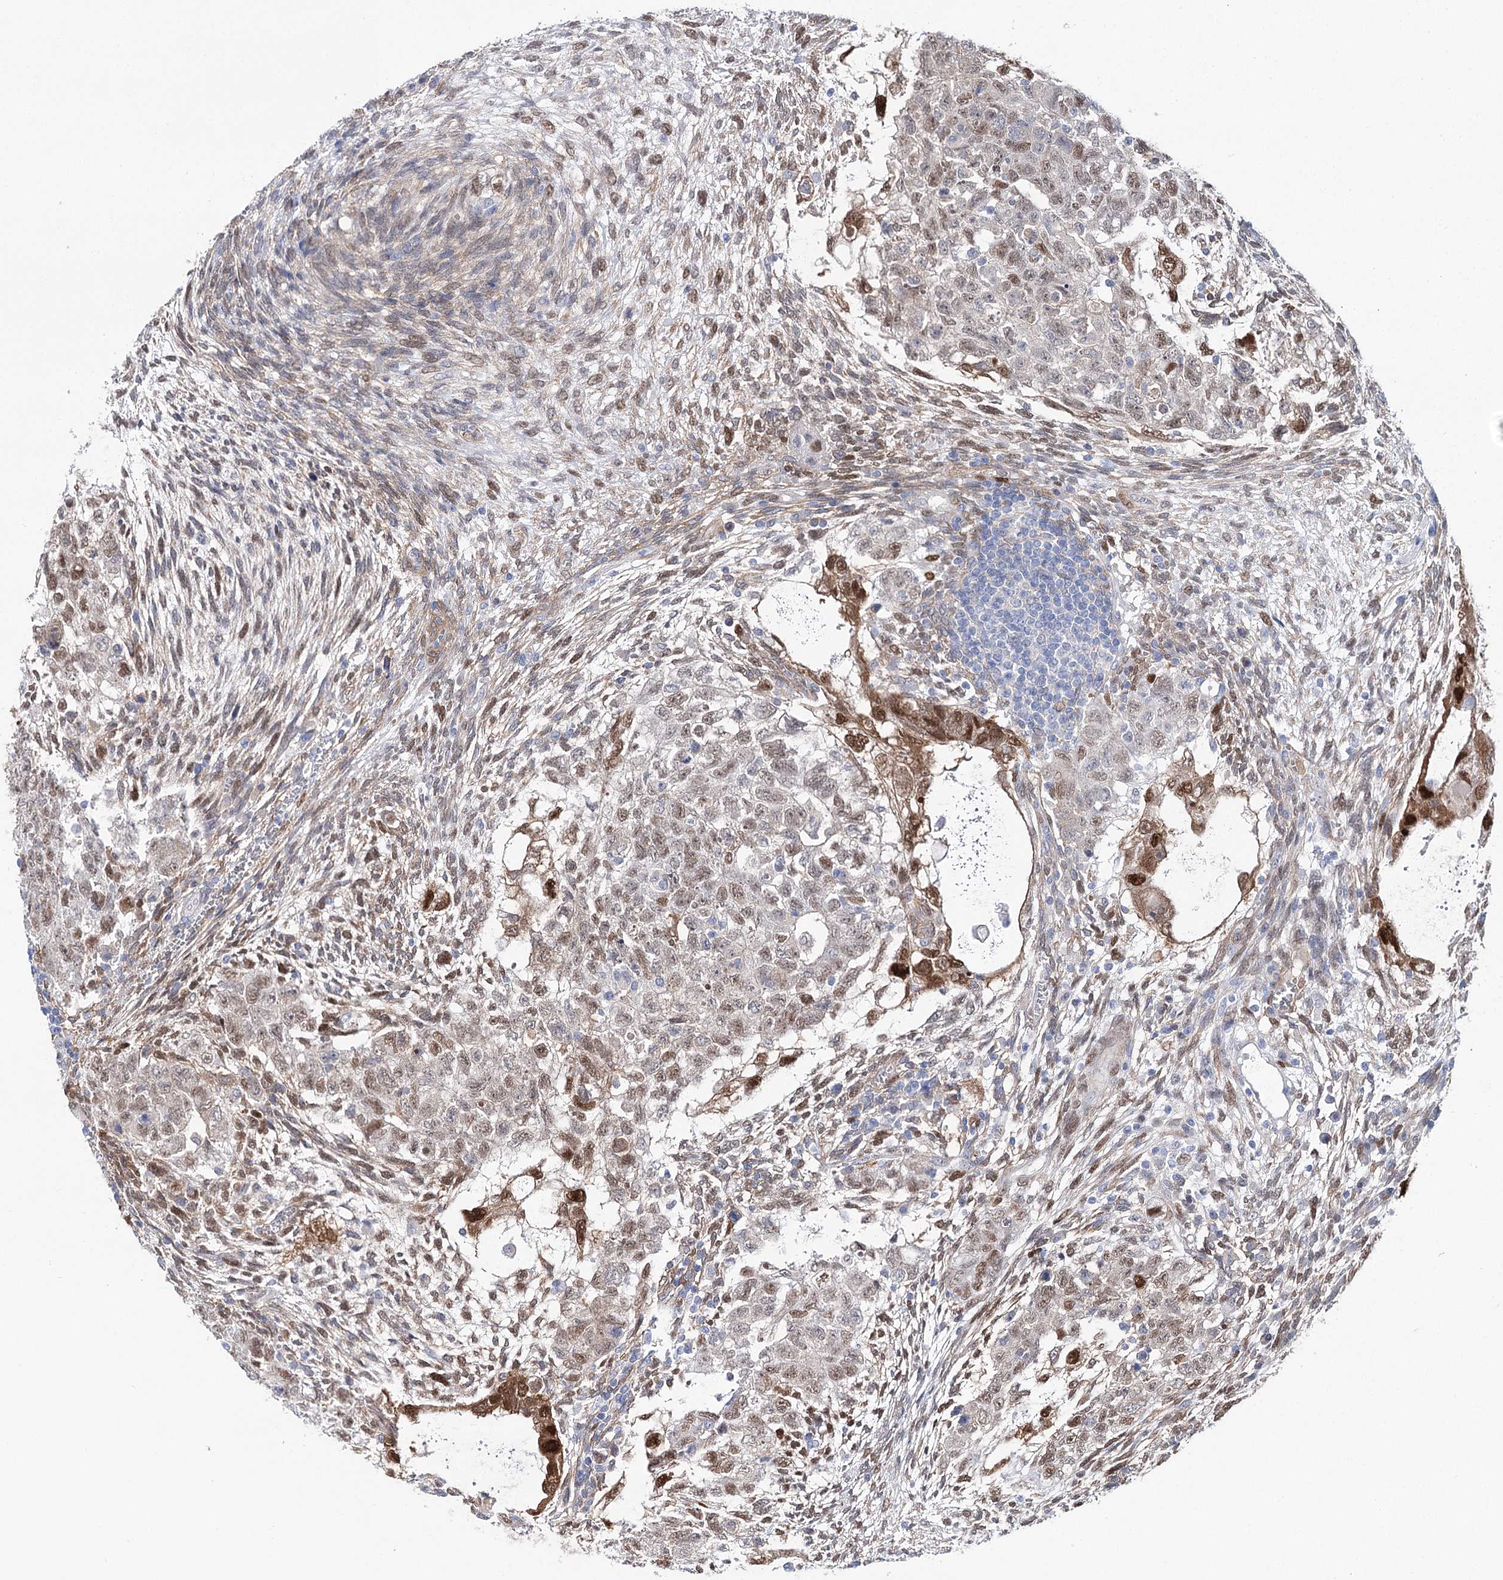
{"staining": {"intensity": "moderate", "quantity": "25%-75%", "location": "nuclear"}, "tissue": "testis cancer", "cell_type": "Tumor cells", "image_type": "cancer", "snomed": [{"axis": "morphology", "description": "Carcinoma, Embryonal, NOS"}, {"axis": "topography", "description": "Testis"}], "caption": "Brown immunohistochemical staining in human embryonal carcinoma (testis) demonstrates moderate nuclear staining in approximately 25%-75% of tumor cells. The staining is performed using DAB brown chromogen to label protein expression. The nuclei are counter-stained blue using hematoxylin.", "gene": "UGDH", "patient": {"sex": "male", "age": 37}}